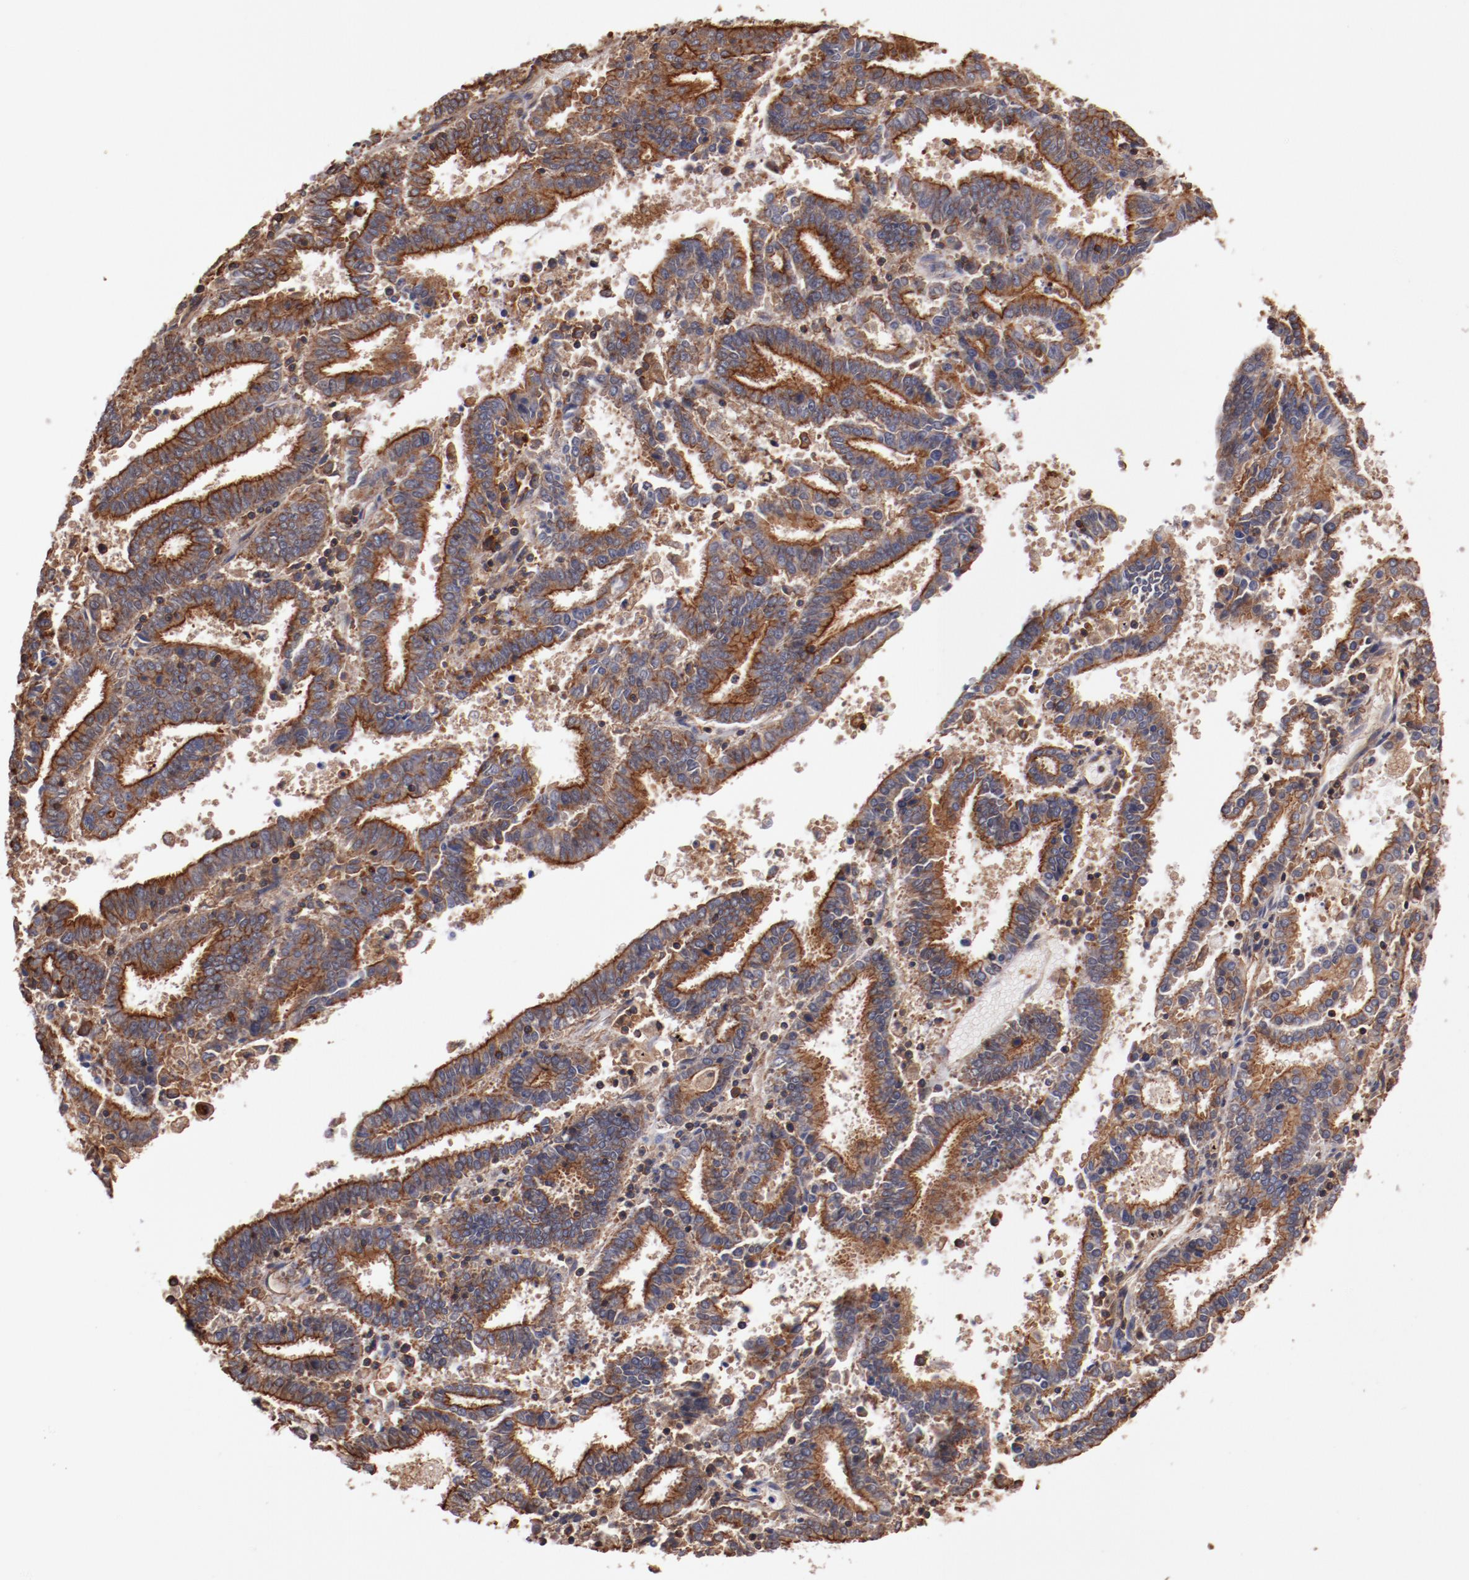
{"staining": {"intensity": "strong", "quantity": ">75%", "location": "cytoplasmic/membranous"}, "tissue": "endometrial cancer", "cell_type": "Tumor cells", "image_type": "cancer", "snomed": [{"axis": "morphology", "description": "Adenocarcinoma, NOS"}, {"axis": "topography", "description": "Uterus"}], "caption": "Protein staining by IHC demonstrates strong cytoplasmic/membranous staining in about >75% of tumor cells in endometrial cancer (adenocarcinoma). The staining is performed using DAB (3,3'-diaminobenzidine) brown chromogen to label protein expression. The nuclei are counter-stained blue using hematoxylin.", "gene": "TMOD3", "patient": {"sex": "female", "age": 83}}